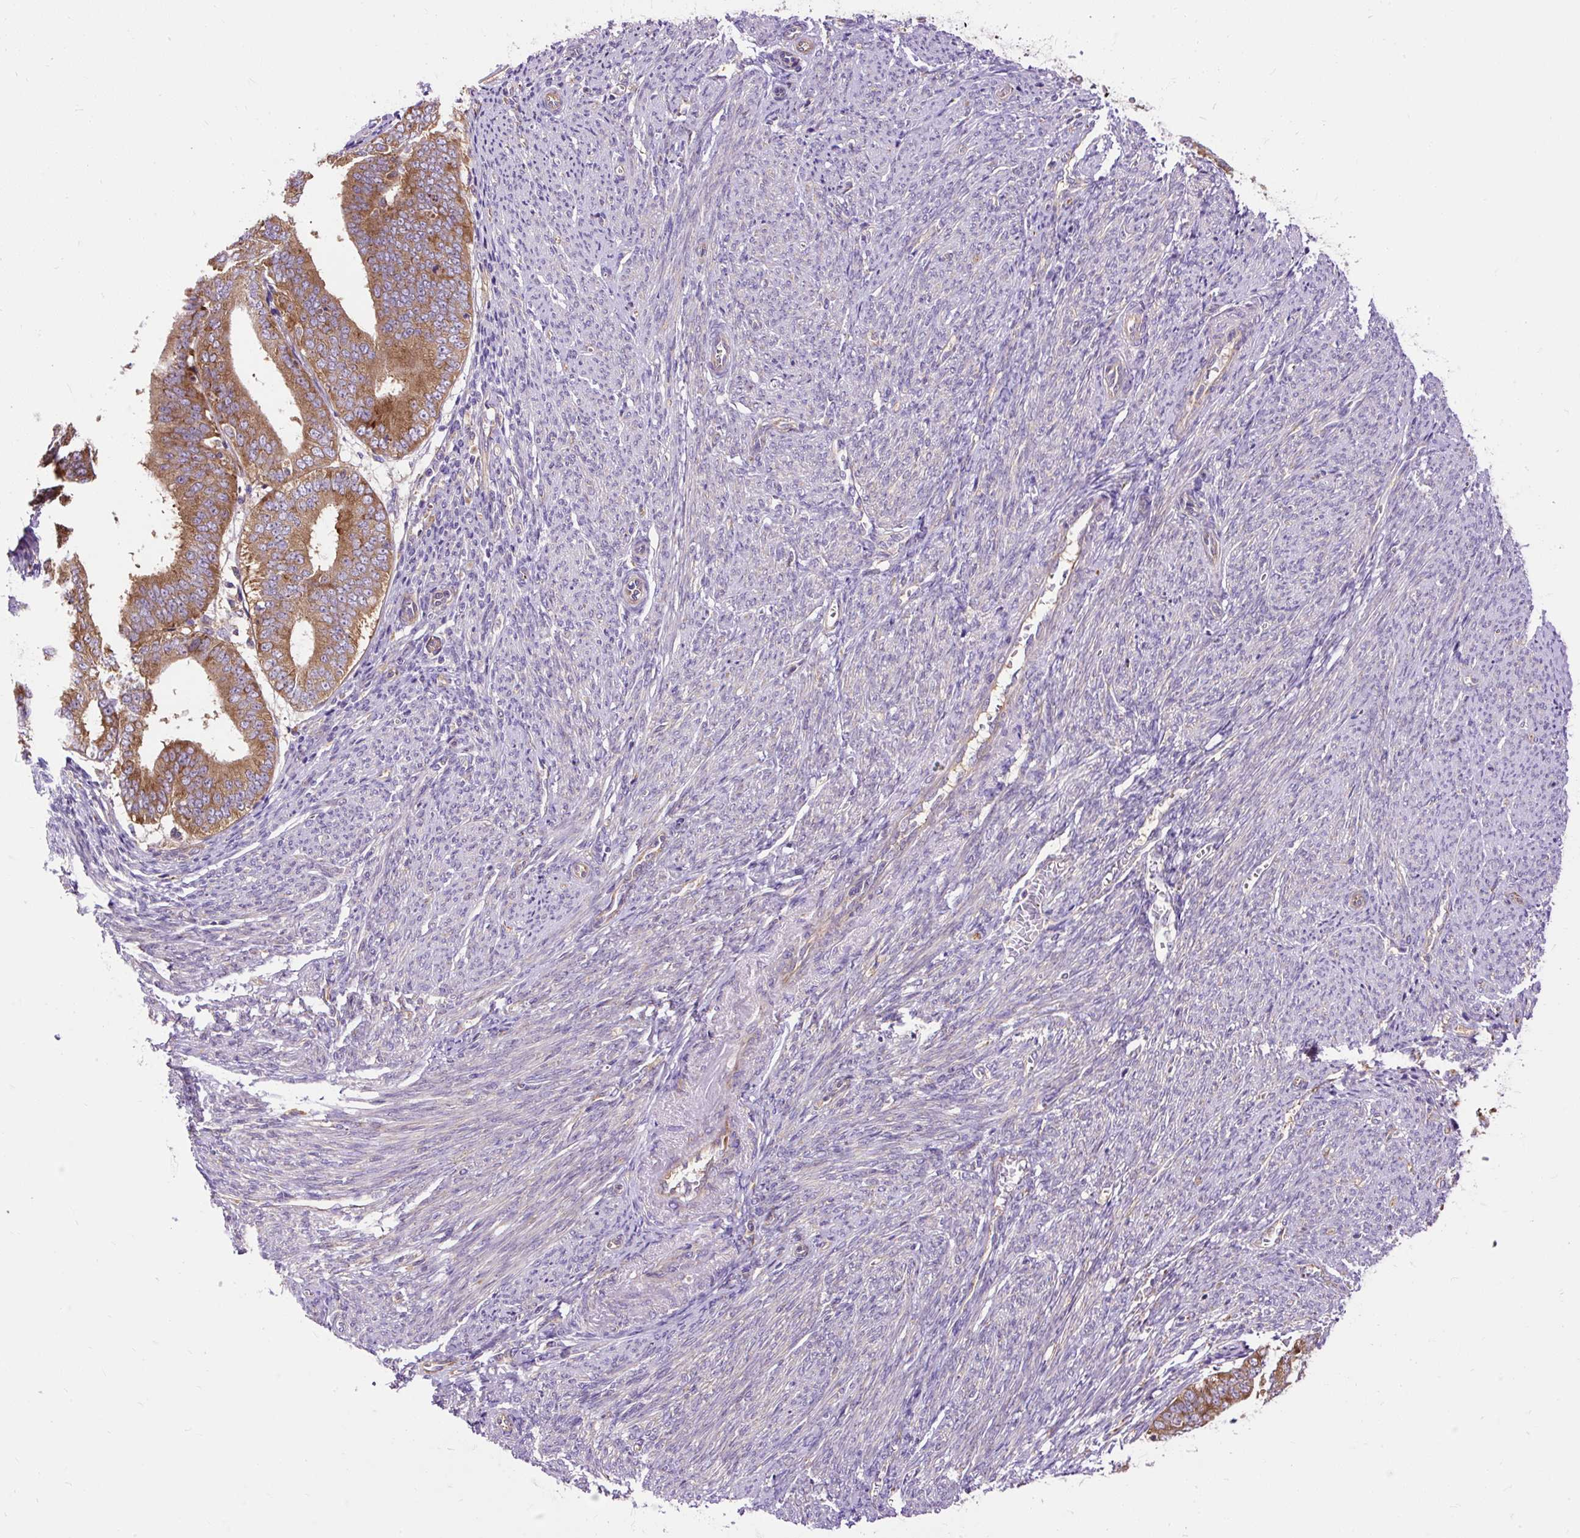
{"staining": {"intensity": "moderate", "quantity": ">75%", "location": "cytoplasmic/membranous"}, "tissue": "endometrial cancer", "cell_type": "Tumor cells", "image_type": "cancer", "snomed": [{"axis": "morphology", "description": "Adenocarcinoma, NOS"}, {"axis": "topography", "description": "Endometrium"}], "caption": "DAB immunohistochemical staining of endometrial adenocarcinoma reveals moderate cytoplasmic/membranous protein positivity in about >75% of tumor cells. Ihc stains the protein in brown and the nuclei are stained blue.", "gene": "RPS5", "patient": {"sex": "female", "age": 63}}